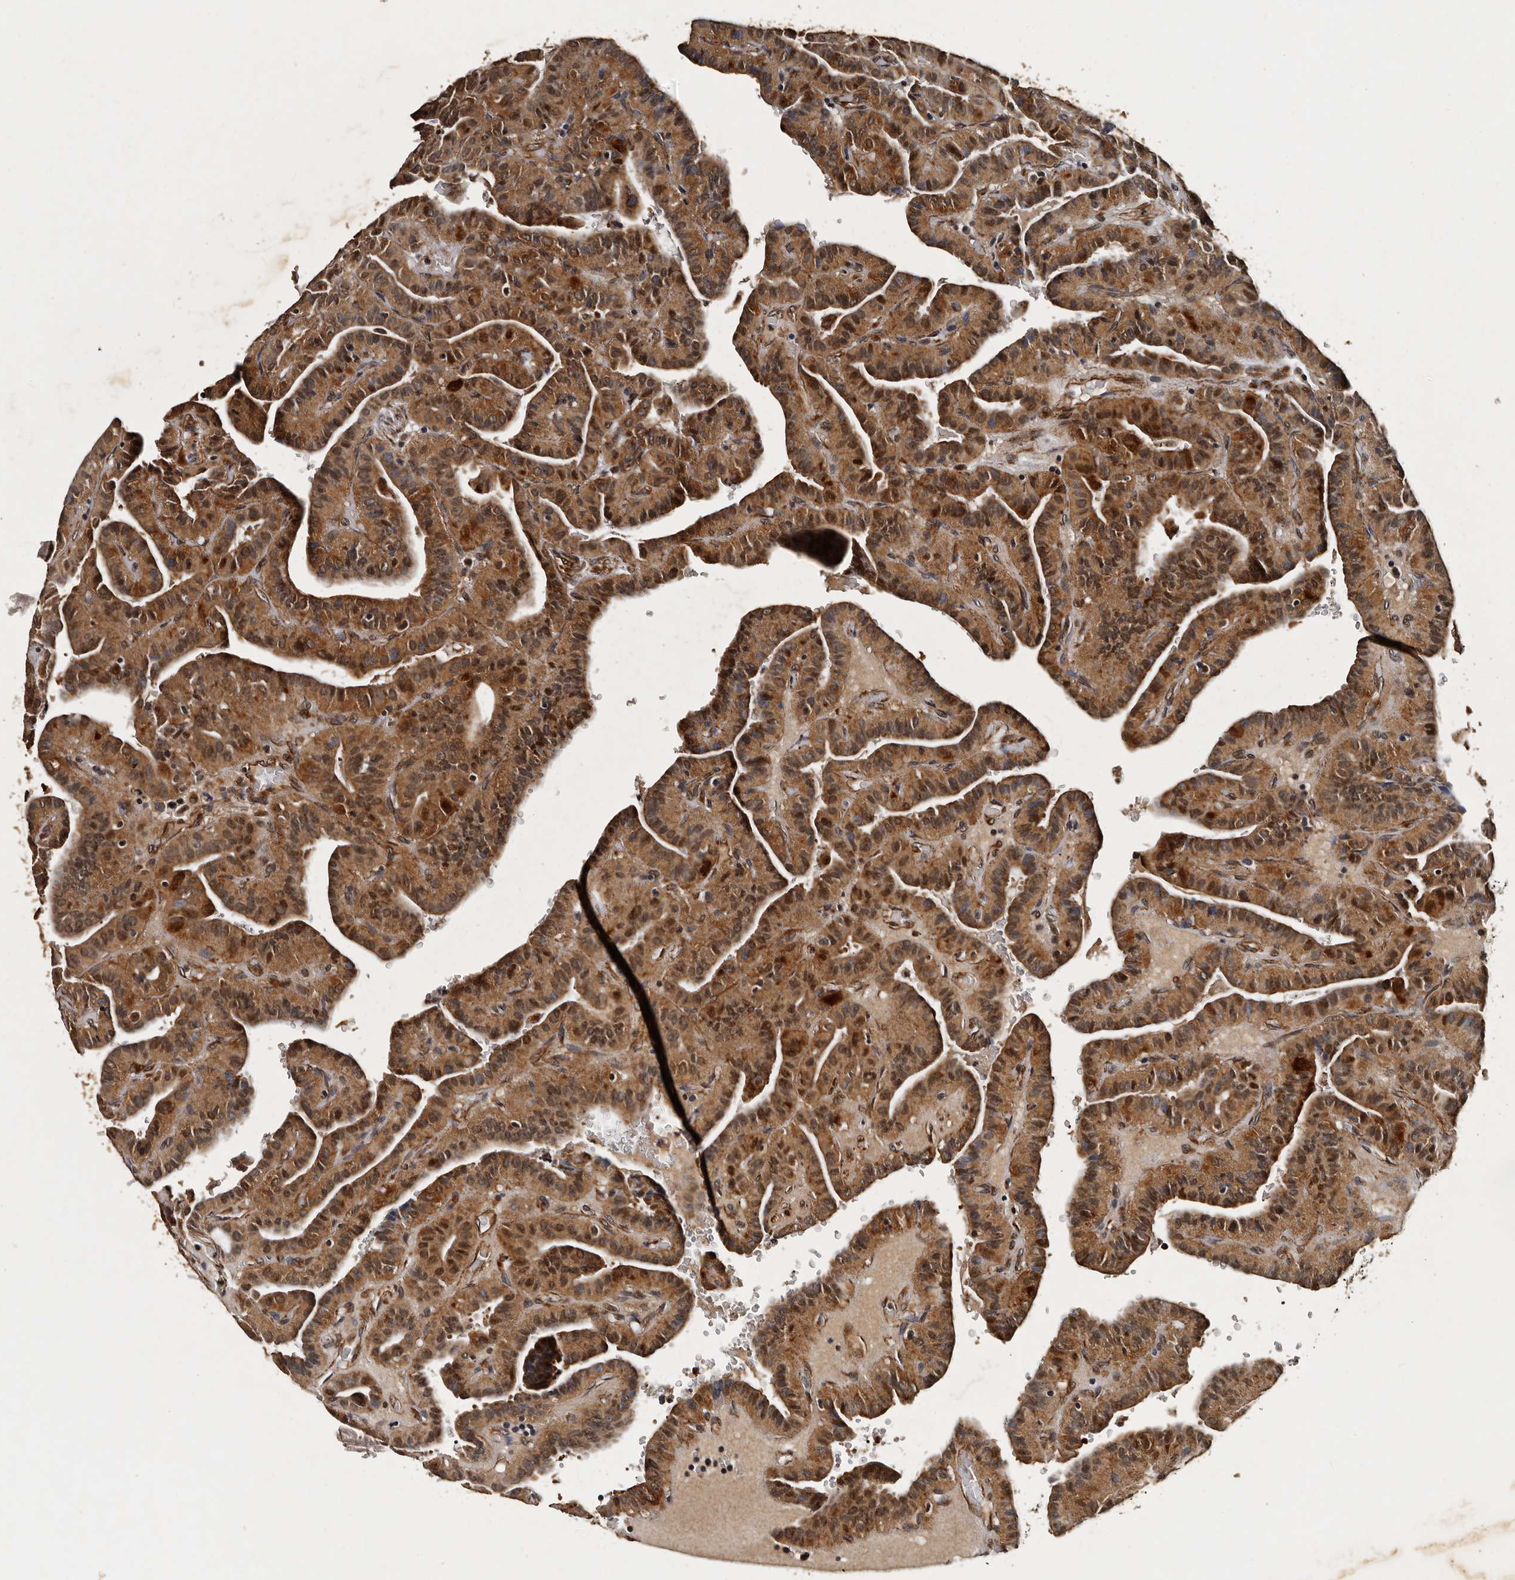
{"staining": {"intensity": "strong", "quantity": ">75%", "location": "cytoplasmic/membranous"}, "tissue": "thyroid cancer", "cell_type": "Tumor cells", "image_type": "cancer", "snomed": [{"axis": "morphology", "description": "Papillary adenocarcinoma, NOS"}, {"axis": "topography", "description": "Thyroid gland"}], "caption": "Strong cytoplasmic/membranous staining is present in approximately >75% of tumor cells in thyroid papillary adenocarcinoma. The staining was performed using DAB to visualize the protein expression in brown, while the nuclei were stained in blue with hematoxylin (Magnification: 20x).", "gene": "CPNE3", "patient": {"sex": "male", "age": 77}}